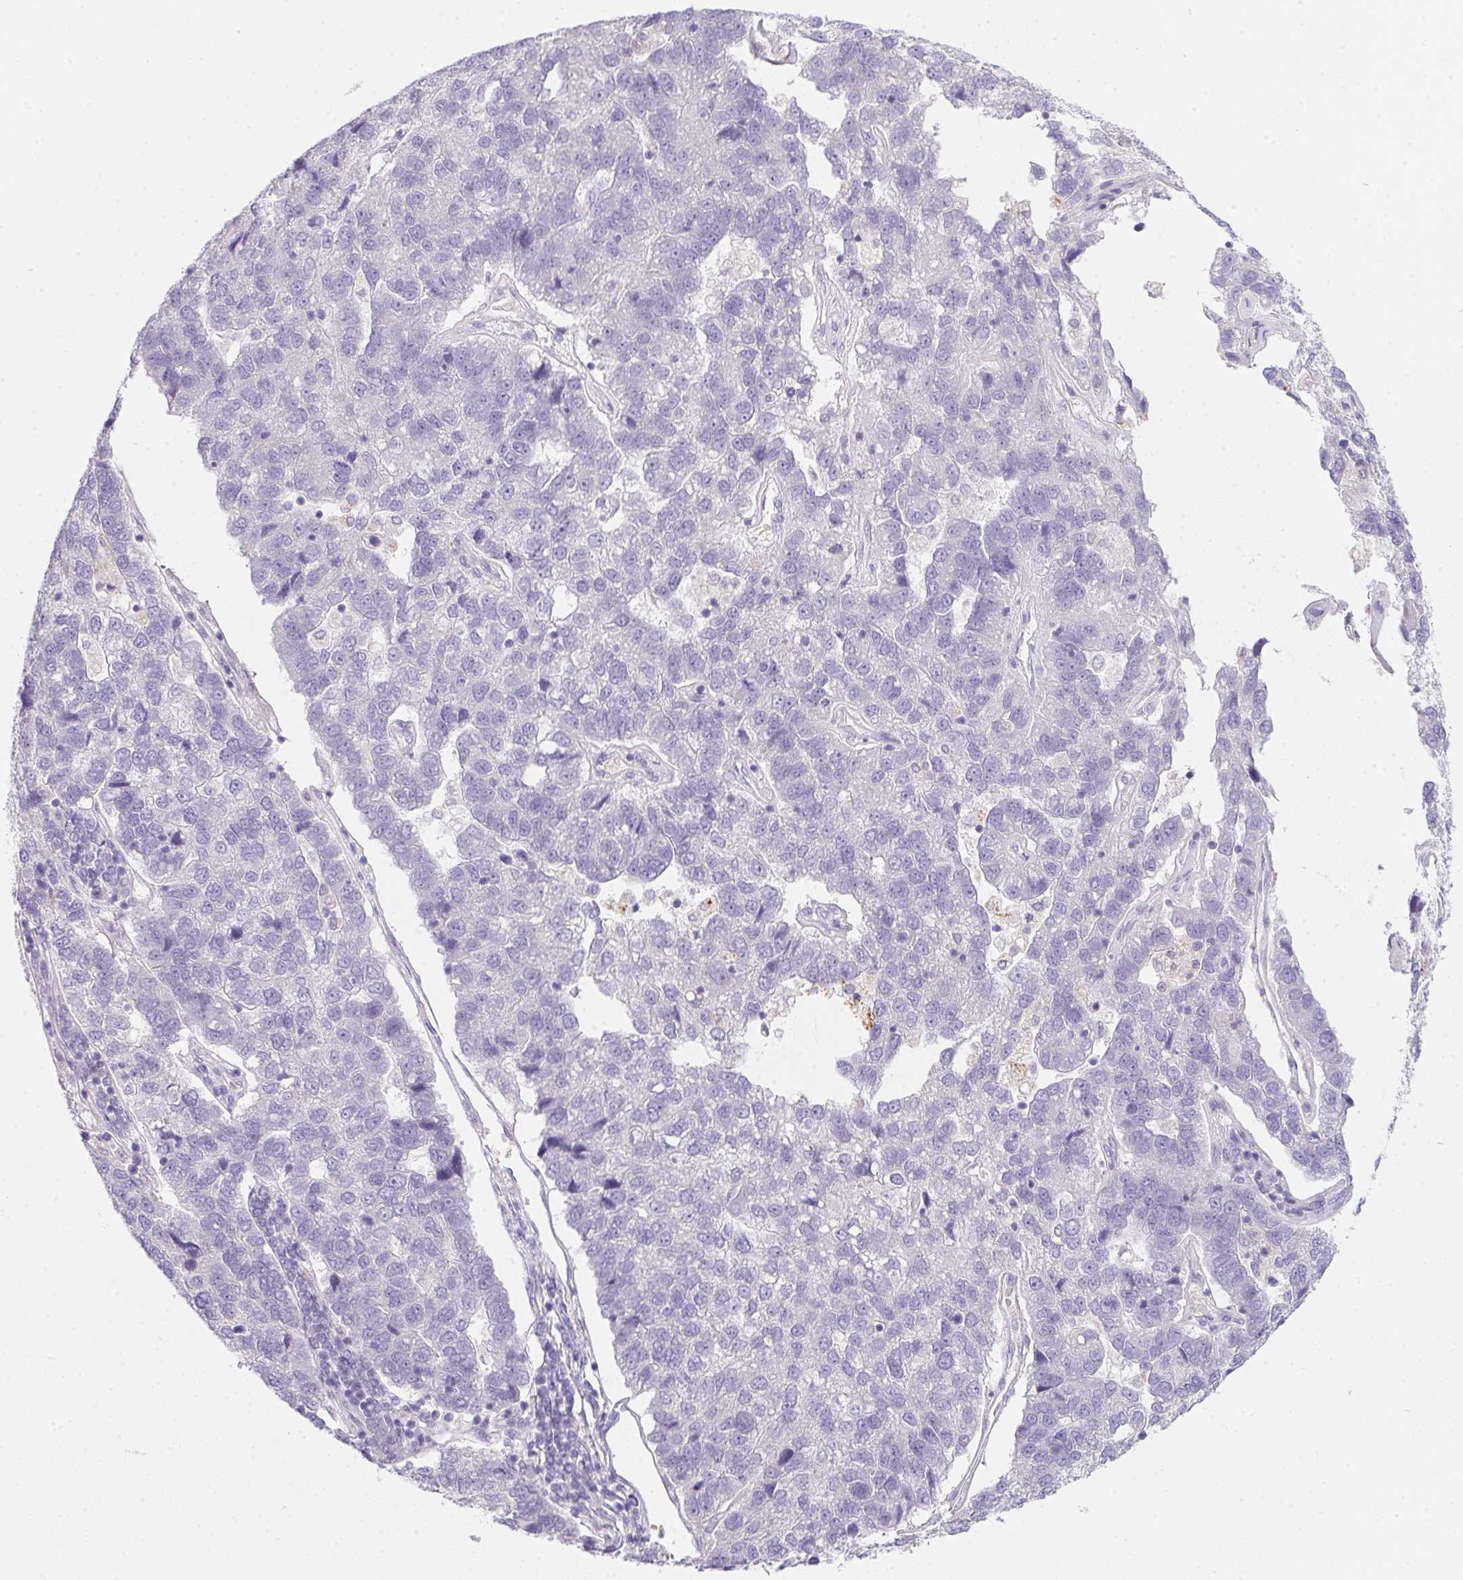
{"staining": {"intensity": "negative", "quantity": "none", "location": "none"}, "tissue": "pancreatic cancer", "cell_type": "Tumor cells", "image_type": "cancer", "snomed": [{"axis": "morphology", "description": "Adenocarcinoma, NOS"}, {"axis": "topography", "description": "Pancreas"}], "caption": "Pancreatic cancer was stained to show a protein in brown. There is no significant staining in tumor cells.", "gene": "DCD", "patient": {"sex": "female", "age": 61}}